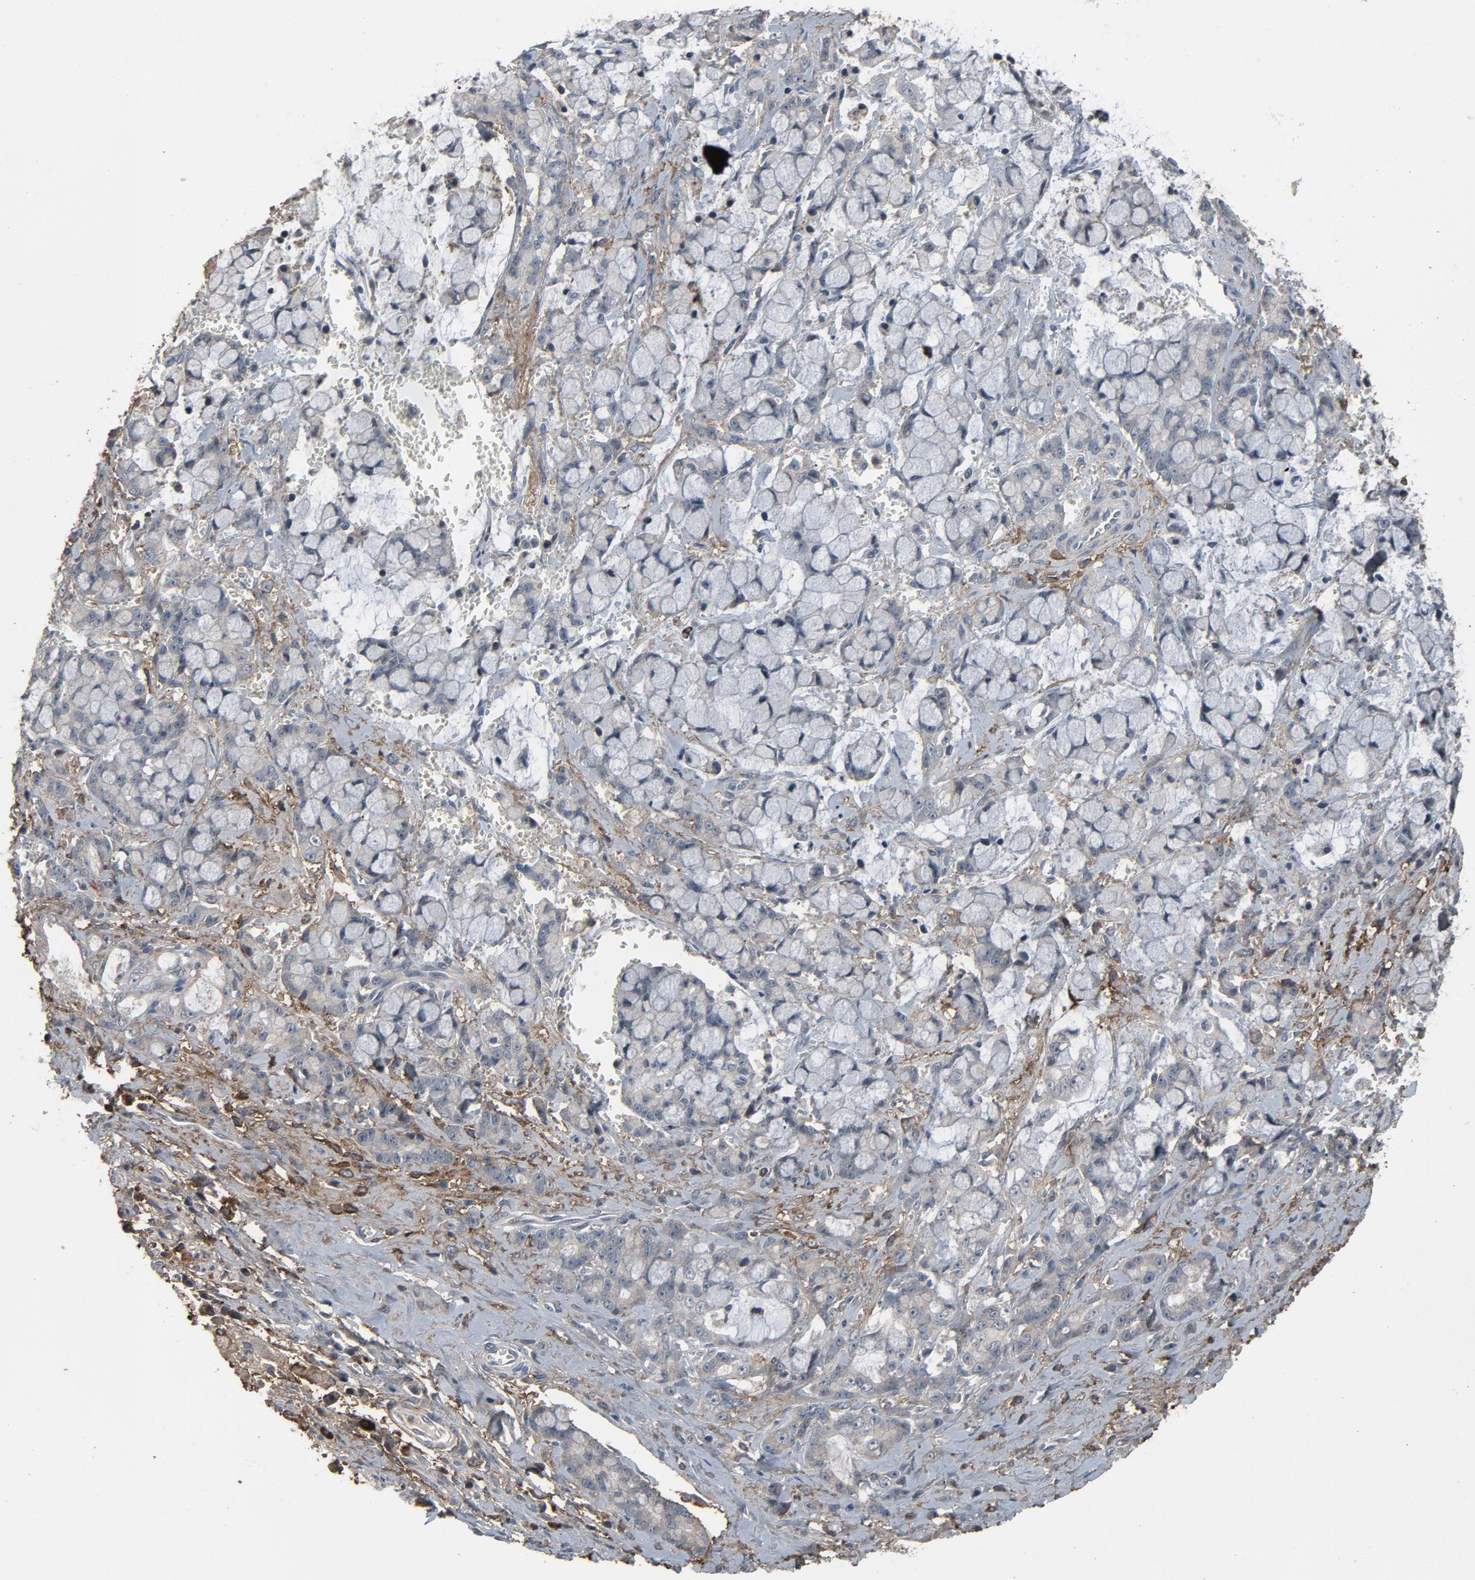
{"staining": {"intensity": "negative", "quantity": "none", "location": "none"}, "tissue": "pancreatic cancer", "cell_type": "Tumor cells", "image_type": "cancer", "snomed": [{"axis": "morphology", "description": "Adenocarcinoma, NOS"}, {"axis": "topography", "description": "Pancreas"}], "caption": "IHC image of neoplastic tissue: pancreatic cancer (adenocarcinoma) stained with DAB exhibits no significant protein positivity in tumor cells.", "gene": "PDZD4", "patient": {"sex": "female", "age": 73}}